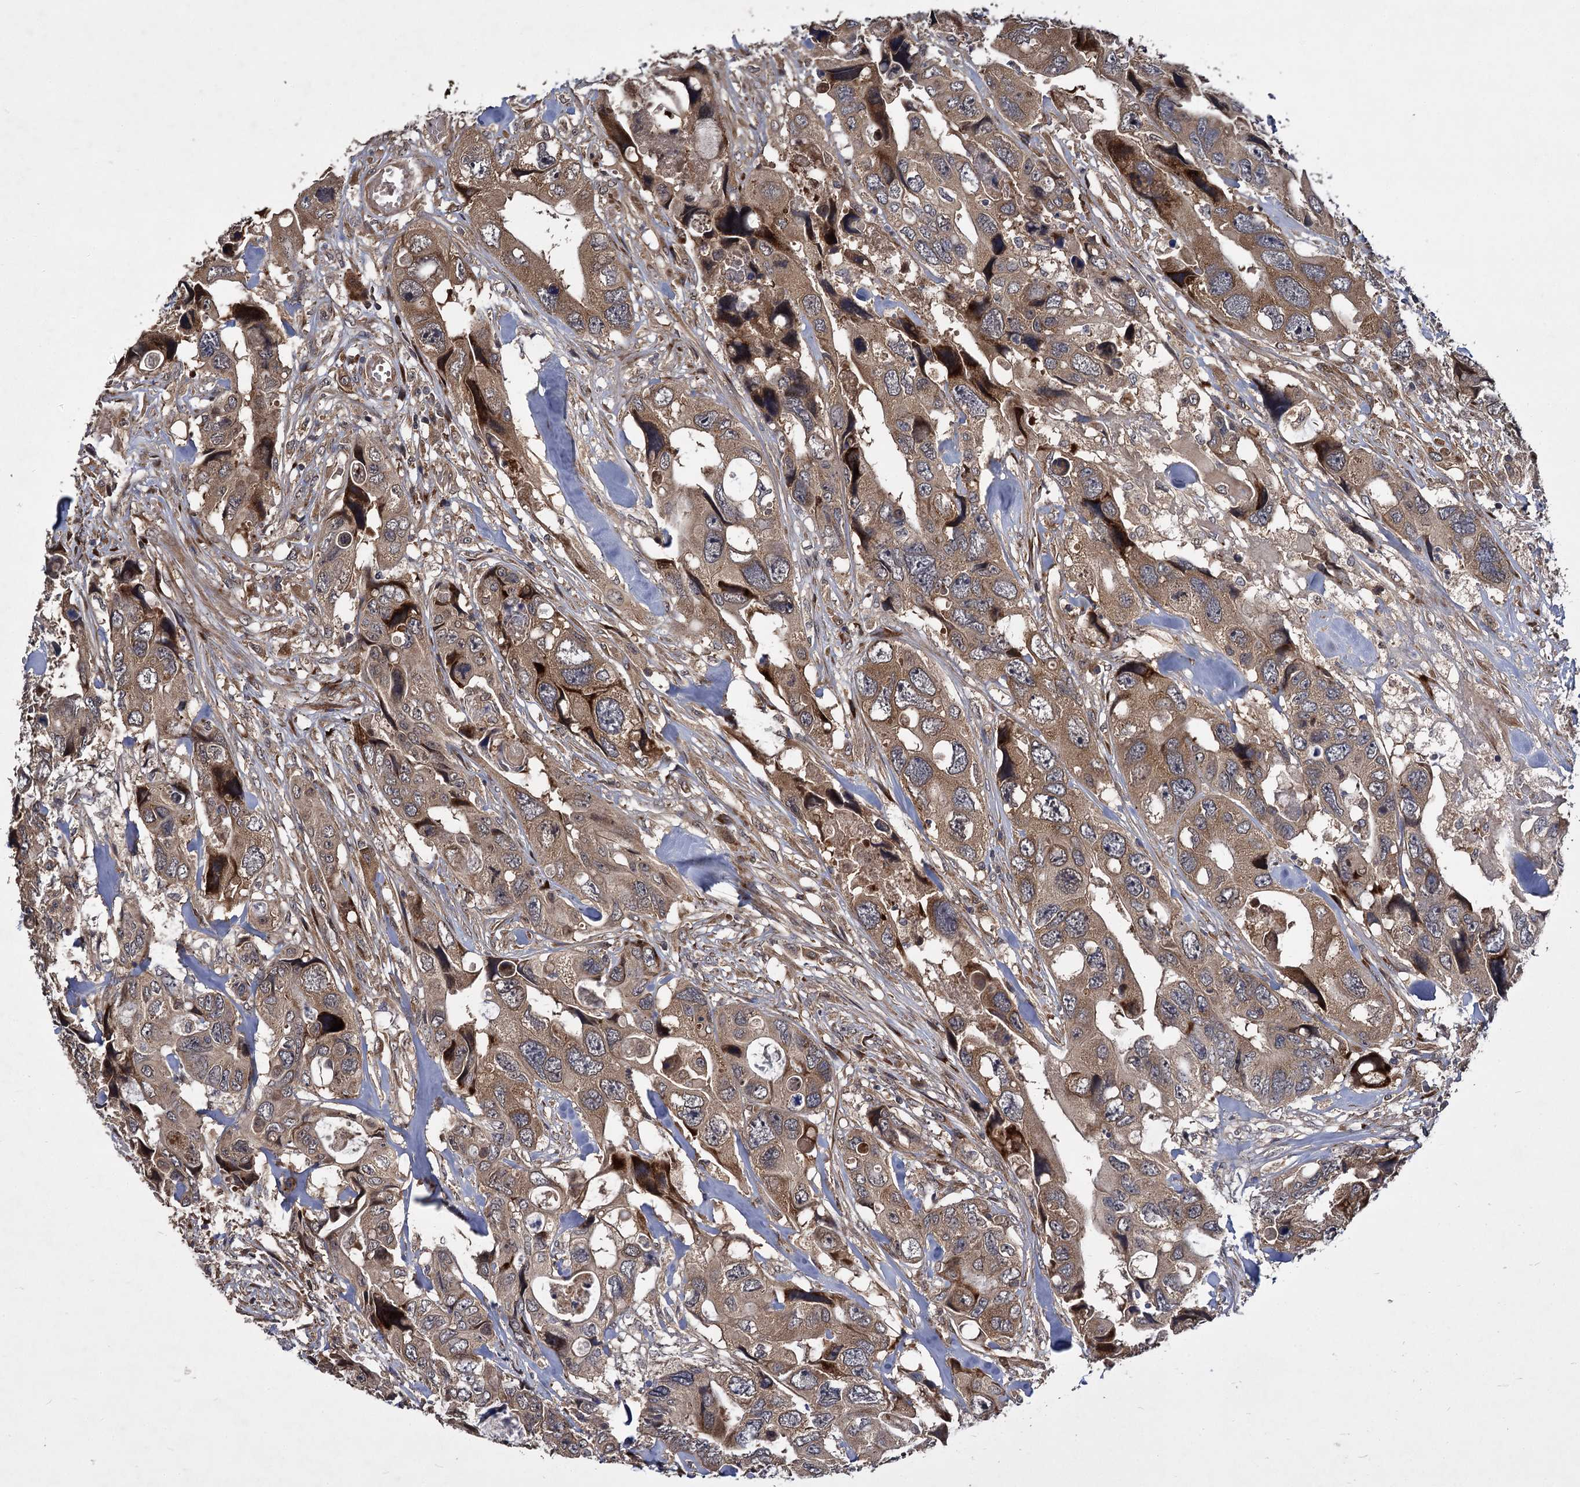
{"staining": {"intensity": "moderate", "quantity": ">75%", "location": "cytoplasmic/membranous"}, "tissue": "colorectal cancer", "cell_type": "Tumor cells", "image_type": "cancer", "snomed": [{"axis": "morphology", "description": "Adenocarcinoma, NOS"}, {"axis": "topography", "description": "Rectum"}], "caption": "Colorectal adenocarcinoma was stained to show a protein in brown. There is medium levels of moderate cytoplasmic/membranous positivity in approximately >75% of tumor cells.", "gene": "INPPL1", "patient": {"sex": "male", "age": 57}}